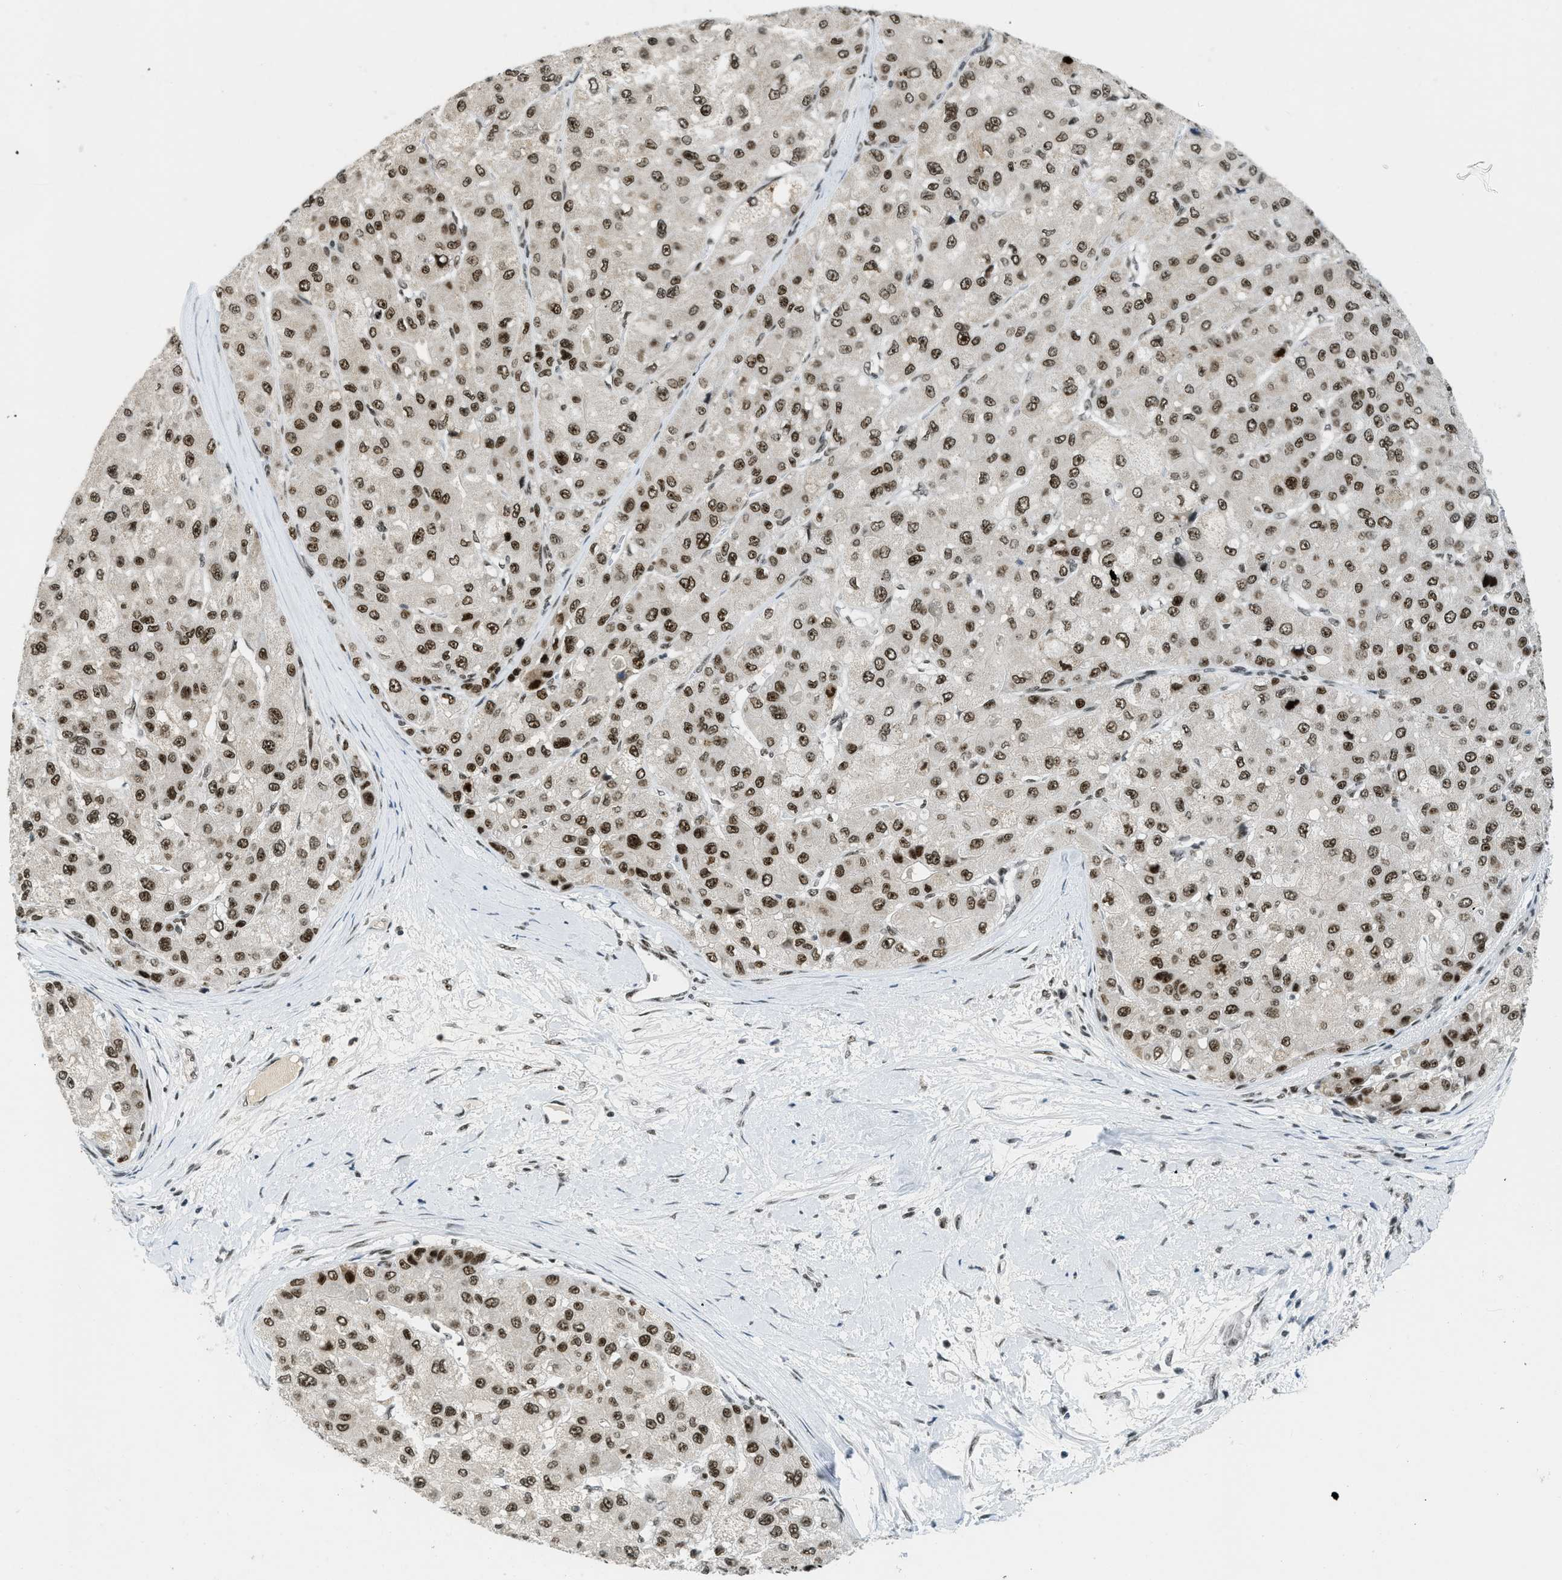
{"staining": {"intensity": "strong", "quantity": ">75%", "location": "nuclear"}, "tissue": "liver cancer", "cell_type": "Tumor cells", "image_type": "cancer", "snomed": [{"axis": "morphology", "description": "Carcinoma, Hepatocellular, NOS"}, {"axis": "topography", "description": "Liver"}], "caption": "Strong nuclear positivity for a protein is appreciated in approximately >75% of tumor cells of liver hepatocellular carcinoma using IHC.", "gene": "URB1", "patient": {"sex": "male", "age": 80}}